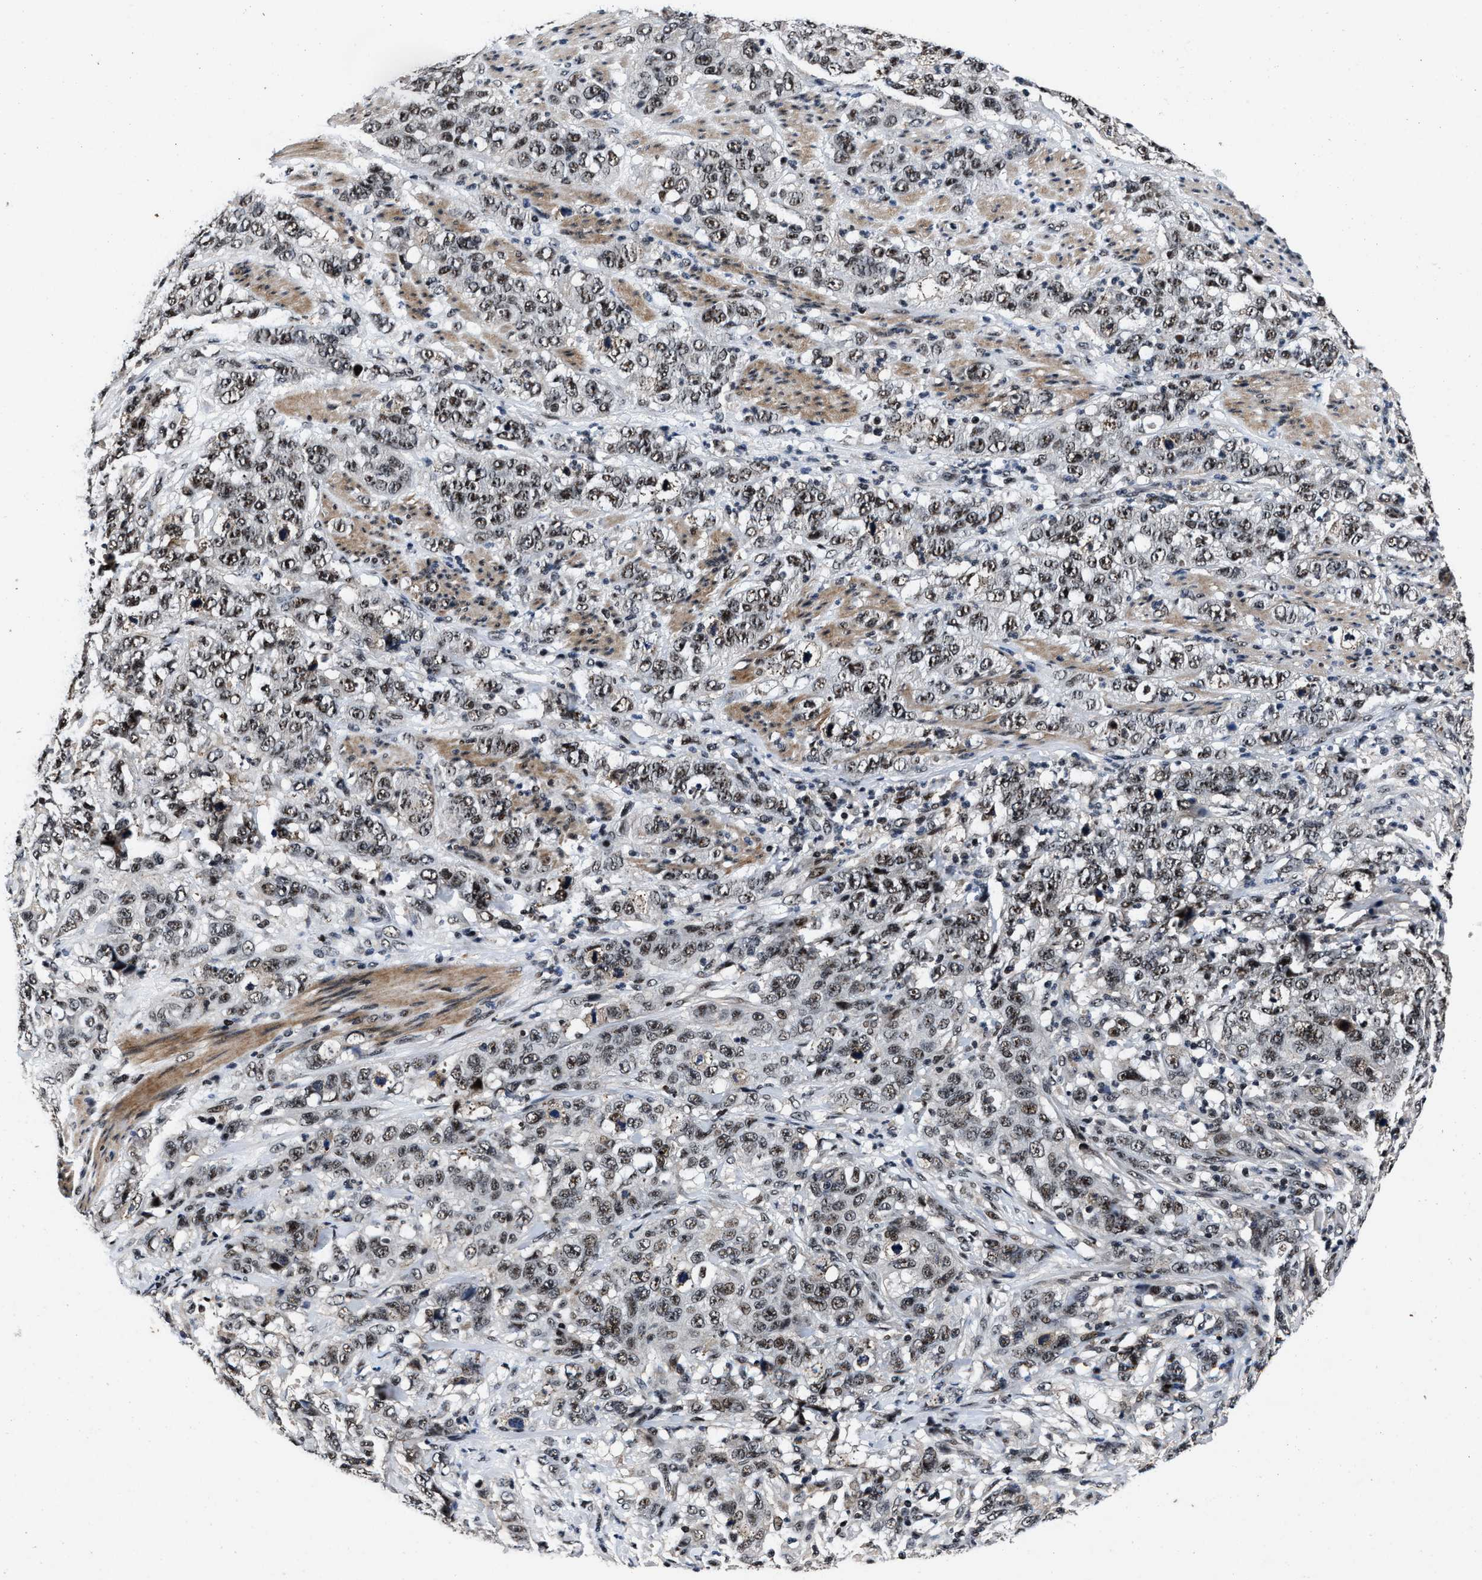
{"staining": {"intensity": "weak", "quantity": ">75%", "location": "nuclear"}, "tissue": "stomach cancer", "cell_type": "Tumor cells", "image_type": "cancer", "snomed": [{"axis": "morphology", "description": "Adenocarcinoma, NOS"}, {"axis": "topography", "description": "Stomach"}], "caption": "Immunohistochemical staining of human stomach cancer displays weak nuclear protein staining in about >75% of tumor cells.", "gene": "ZNF233", "patient": {"sex": "male", "age": 48}}